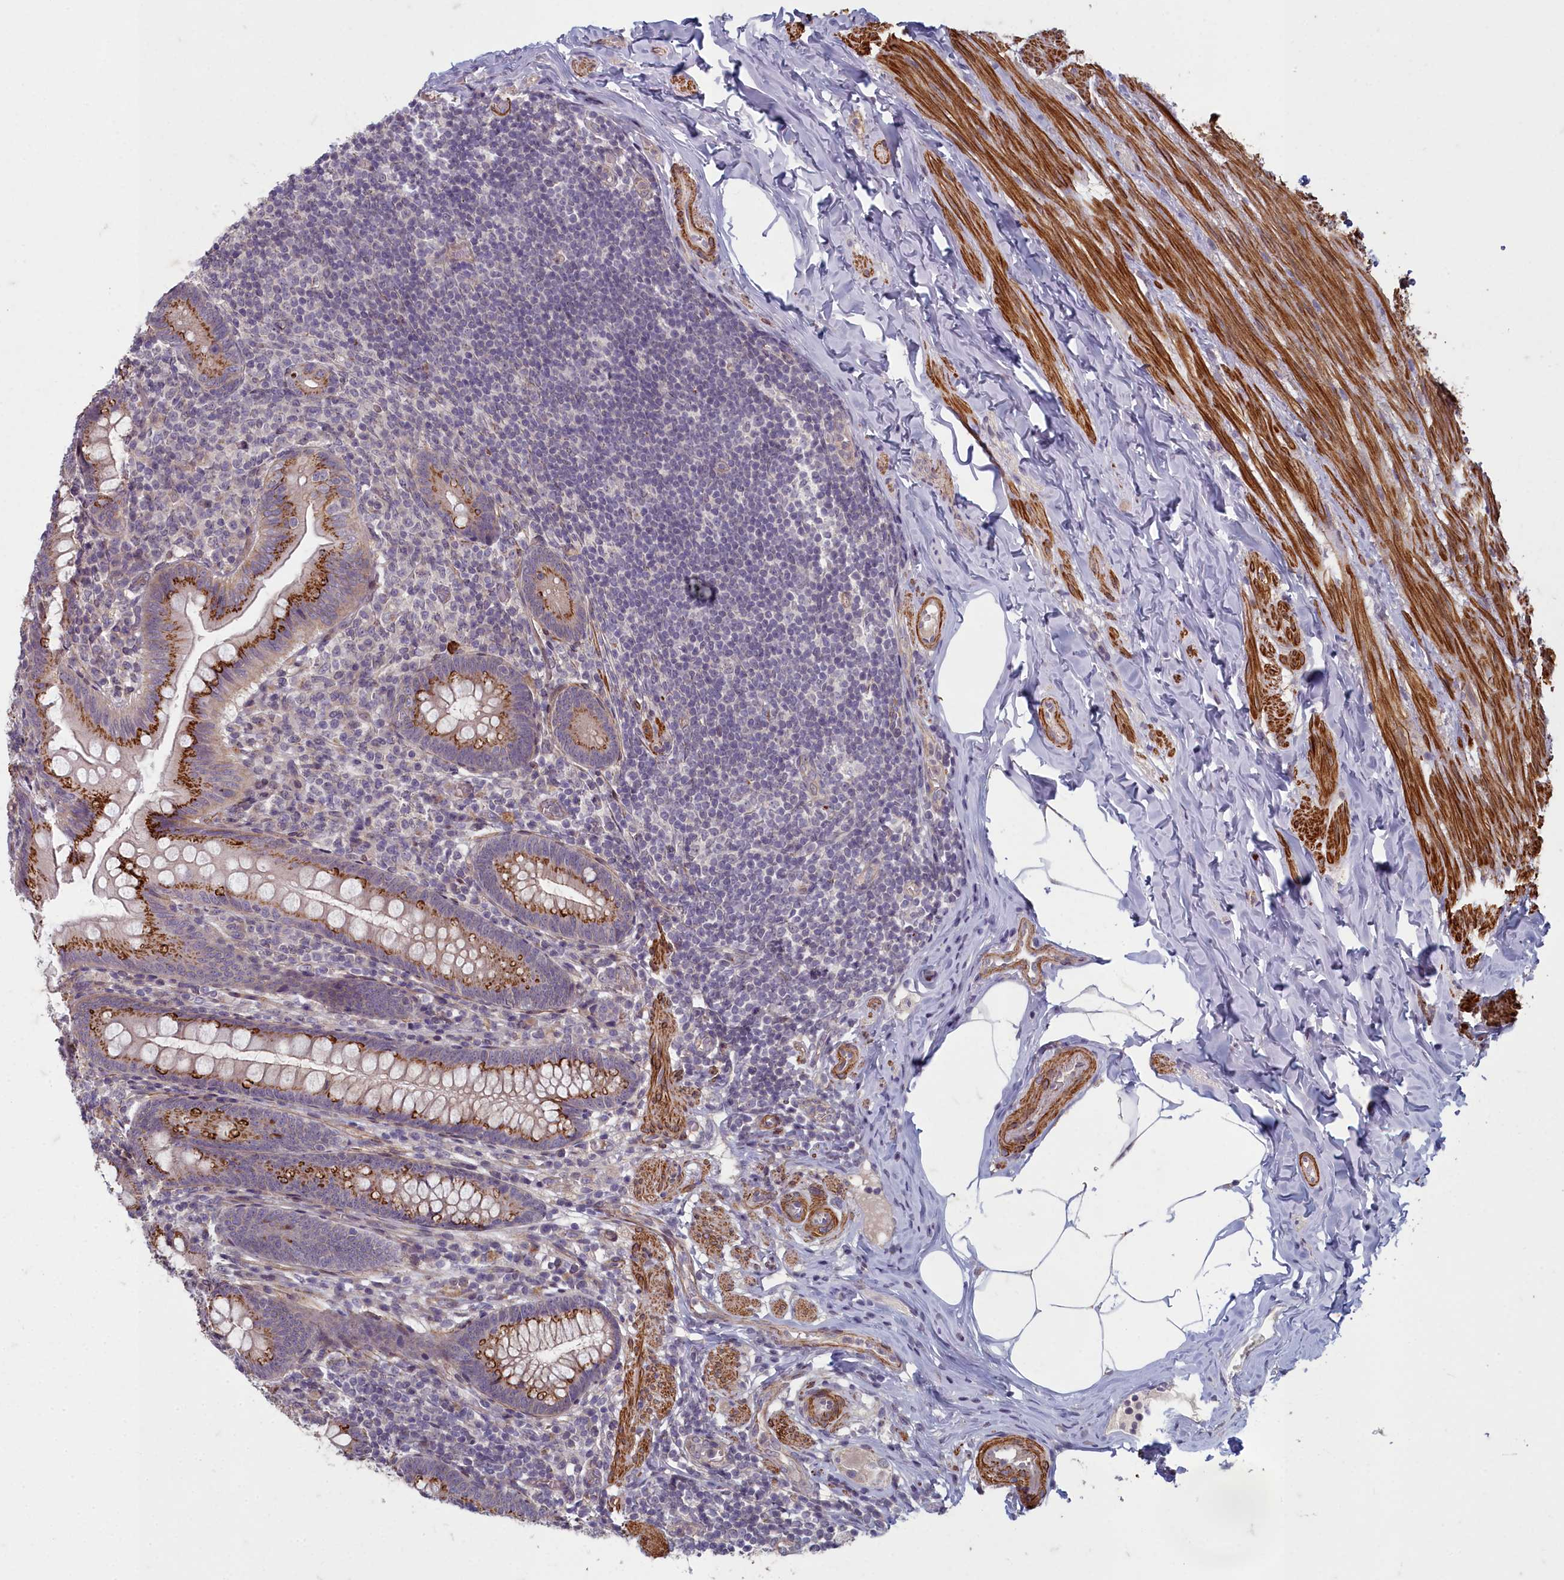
{"staining": {"intensity": "strong", "quantity": ">75%", "location": "cytoplasmic/membranous"}, "tissue": "appendix", "cell_type": "Glandular cells", "image_type": "normal", "snomed": [{"axis": "morphology", "description": "Normal tissue, NOS"}, {"axis": "topography", "description": "Appendix"}], "caption": "High-magnification brightfield microscopy of unremarkable appendix stained with DAB (brown) and counterstained with hematoxylin (blue). glandular cells exhibit strong cytoplasmic/membranous positivity is present in about>75% of cells.", "gene": "ZNF626", "patient": {"sex": "male", "age": 55}}